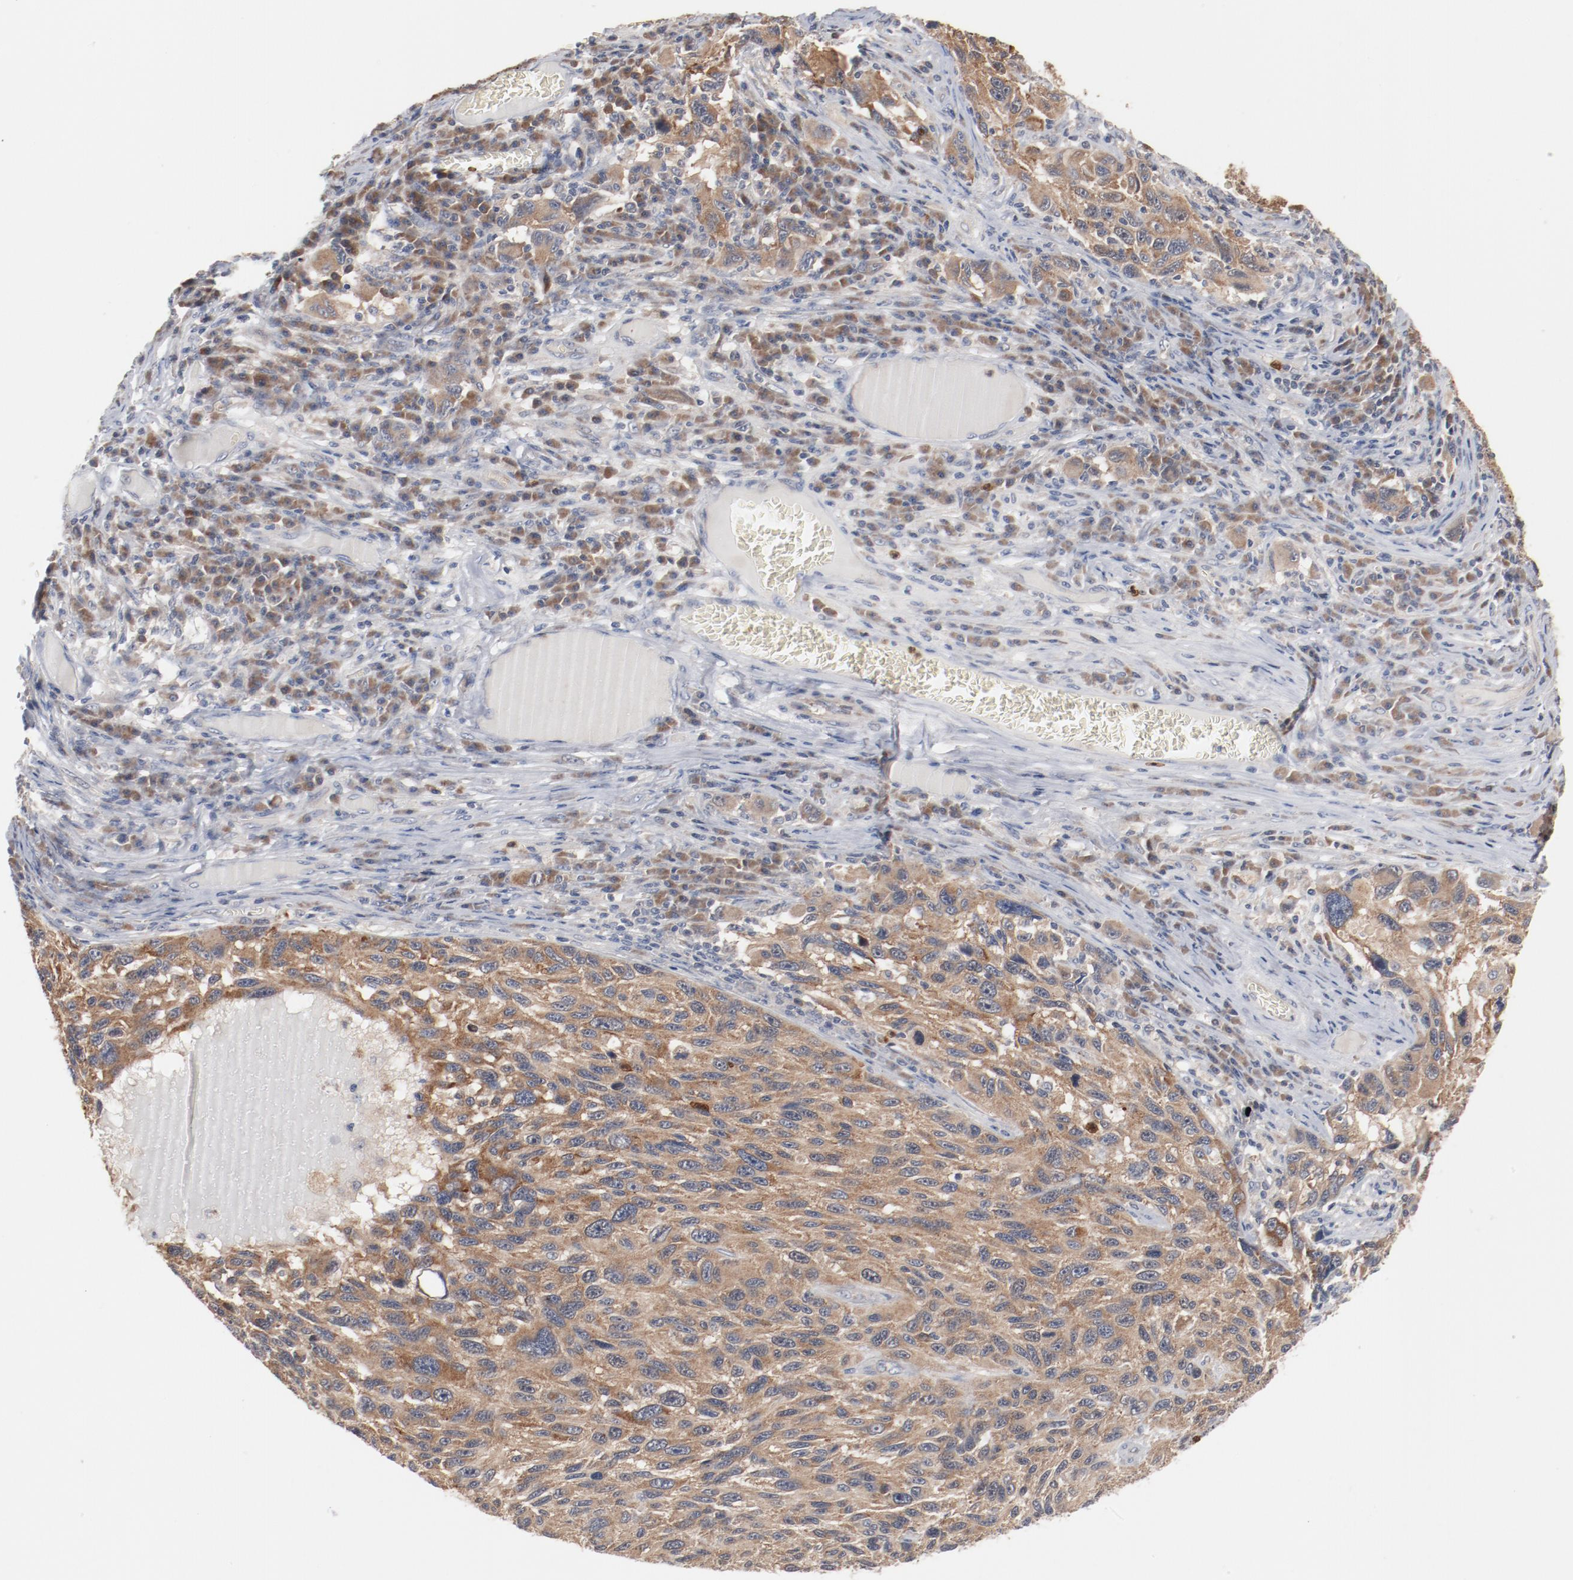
{"staining": {"intensity": "moderate", "quantity": ">75%", "location": "cytoplasmic/membranous"}, "tissue": "melanoma", "cell_type": "Tumor cells", "image_type": "cancer", "snomed": [{"axis": "morphology", "description": "Malignant melanoma, NOS"}, {"axis": "topography", "description": "Skin"}], "caption": "Brown immunohistochemical staining in human malignant melanoma shows moderate cytoplasmic/membranous expression in about >75% of tumor cells. The protein is shown in brown color, while the nuclei are stained blue.", "gene": "RNASE11", "patient": {"sex": "male", "age": 53}}